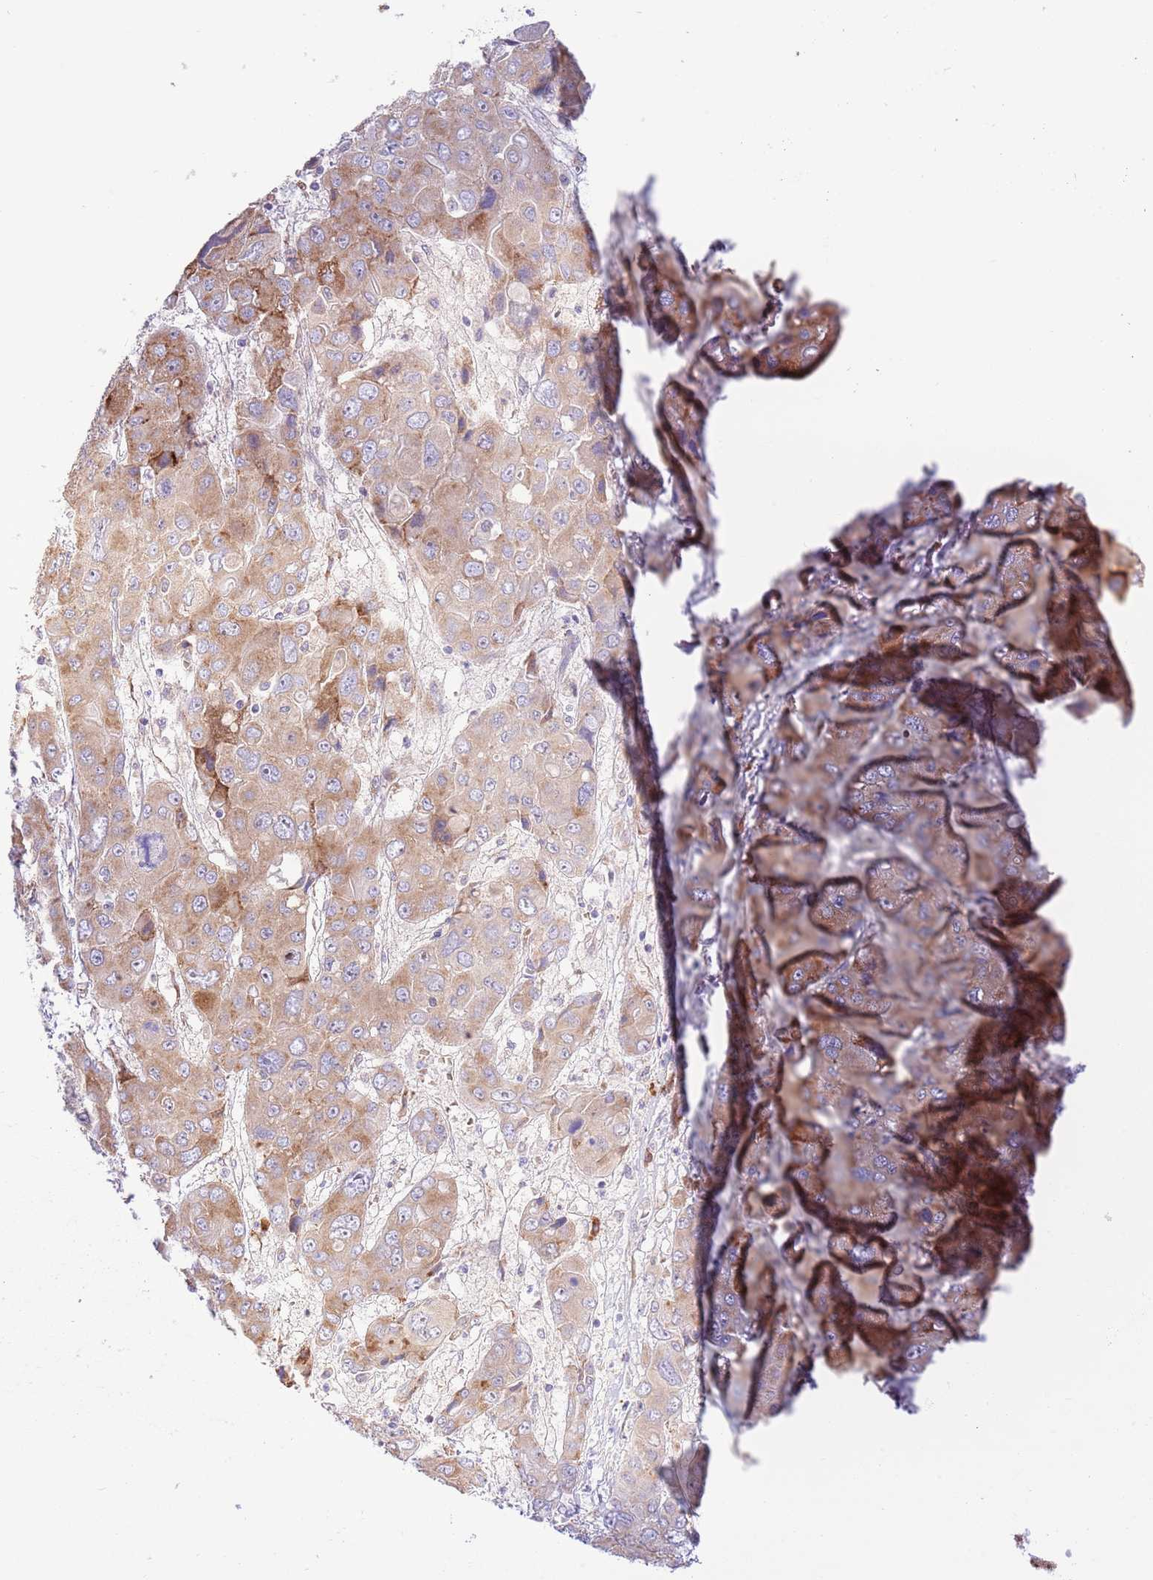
{"staining": {"intensity": "moderate", "quantity": ">75%", "location": "cytoplasmic/membranous"}, "tissue": "liver cancer", "cell_type": "Tumor cells", "image_type": "cancer", "snomed": [{"axis": "morphology", "description": "Cholangiocarcinoma"}, {"axis": "topography", "description": "Liver"}], "caption": "High-power microscopy captured an IHC micrograph of liver cancer, revealing moderate cytoplasmic/membranous staining in approximately >75% of tumor cells.", "gene": "DAND5", "patient": {"sex": "male", "age": 67}}